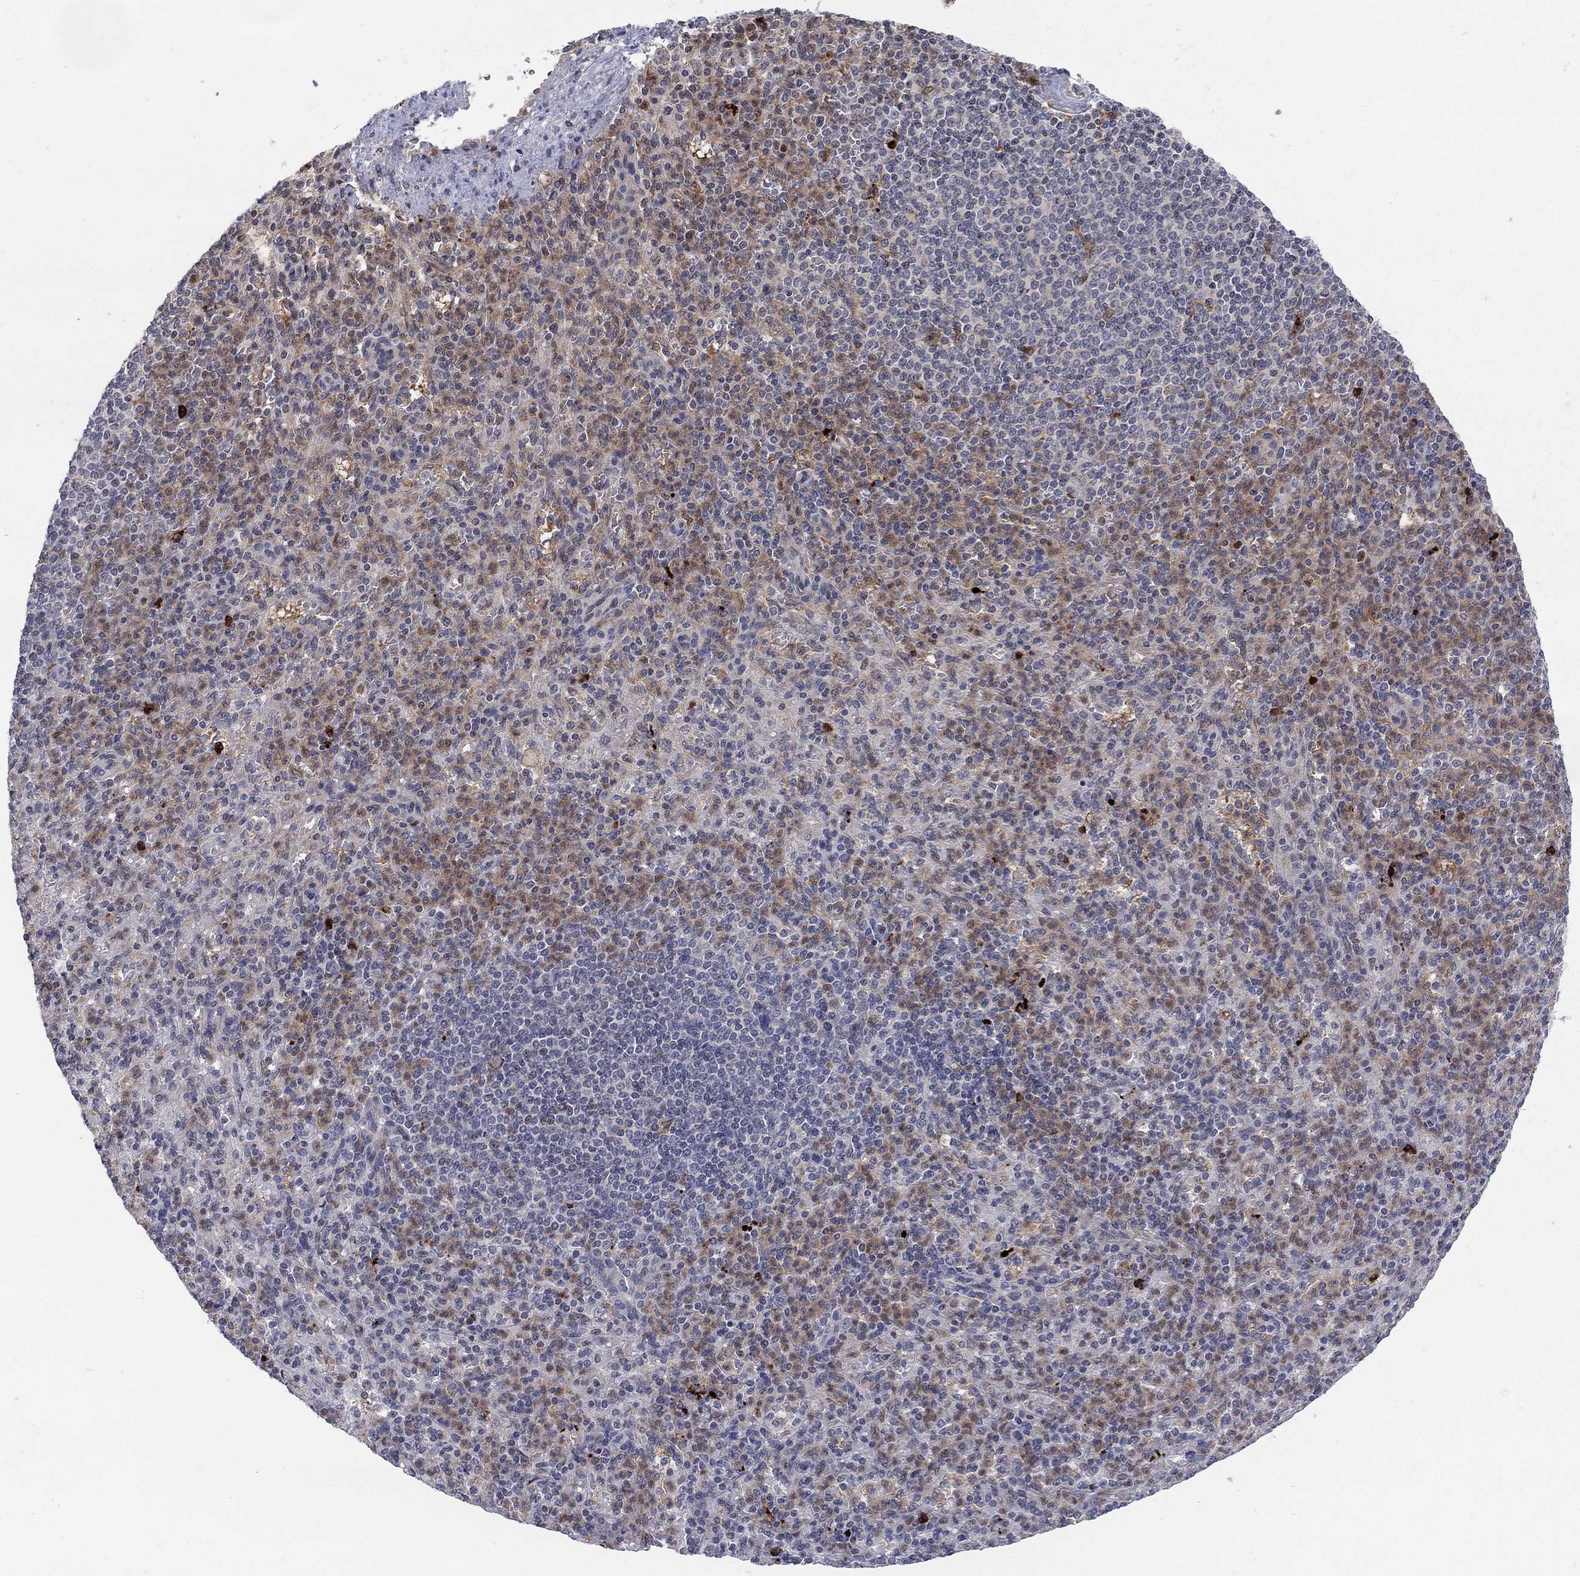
{"staining": {"intensity": "strong", "quantity": "25%-75%", "location": "nuclear"}, "tissue": "spleen", "cell_type": "Cells in red pulp", "image_type": "normal", "snomed": [{"axis": "morphology", "description": "Normal tissue, NOS"}, {"axis": "topography", "description": "Spleen"}], "caption": "The histopathology image exhibits immunohistochemical staining of normal spleen. There is strong nuclear staining is appreciated in about 25%-75% of cells in red pulp. The protein is shown in brown color, while the nuclei are stained blue.", "gene": "ZNHIT3", "patient": {"sex": "female", "age": 74}}